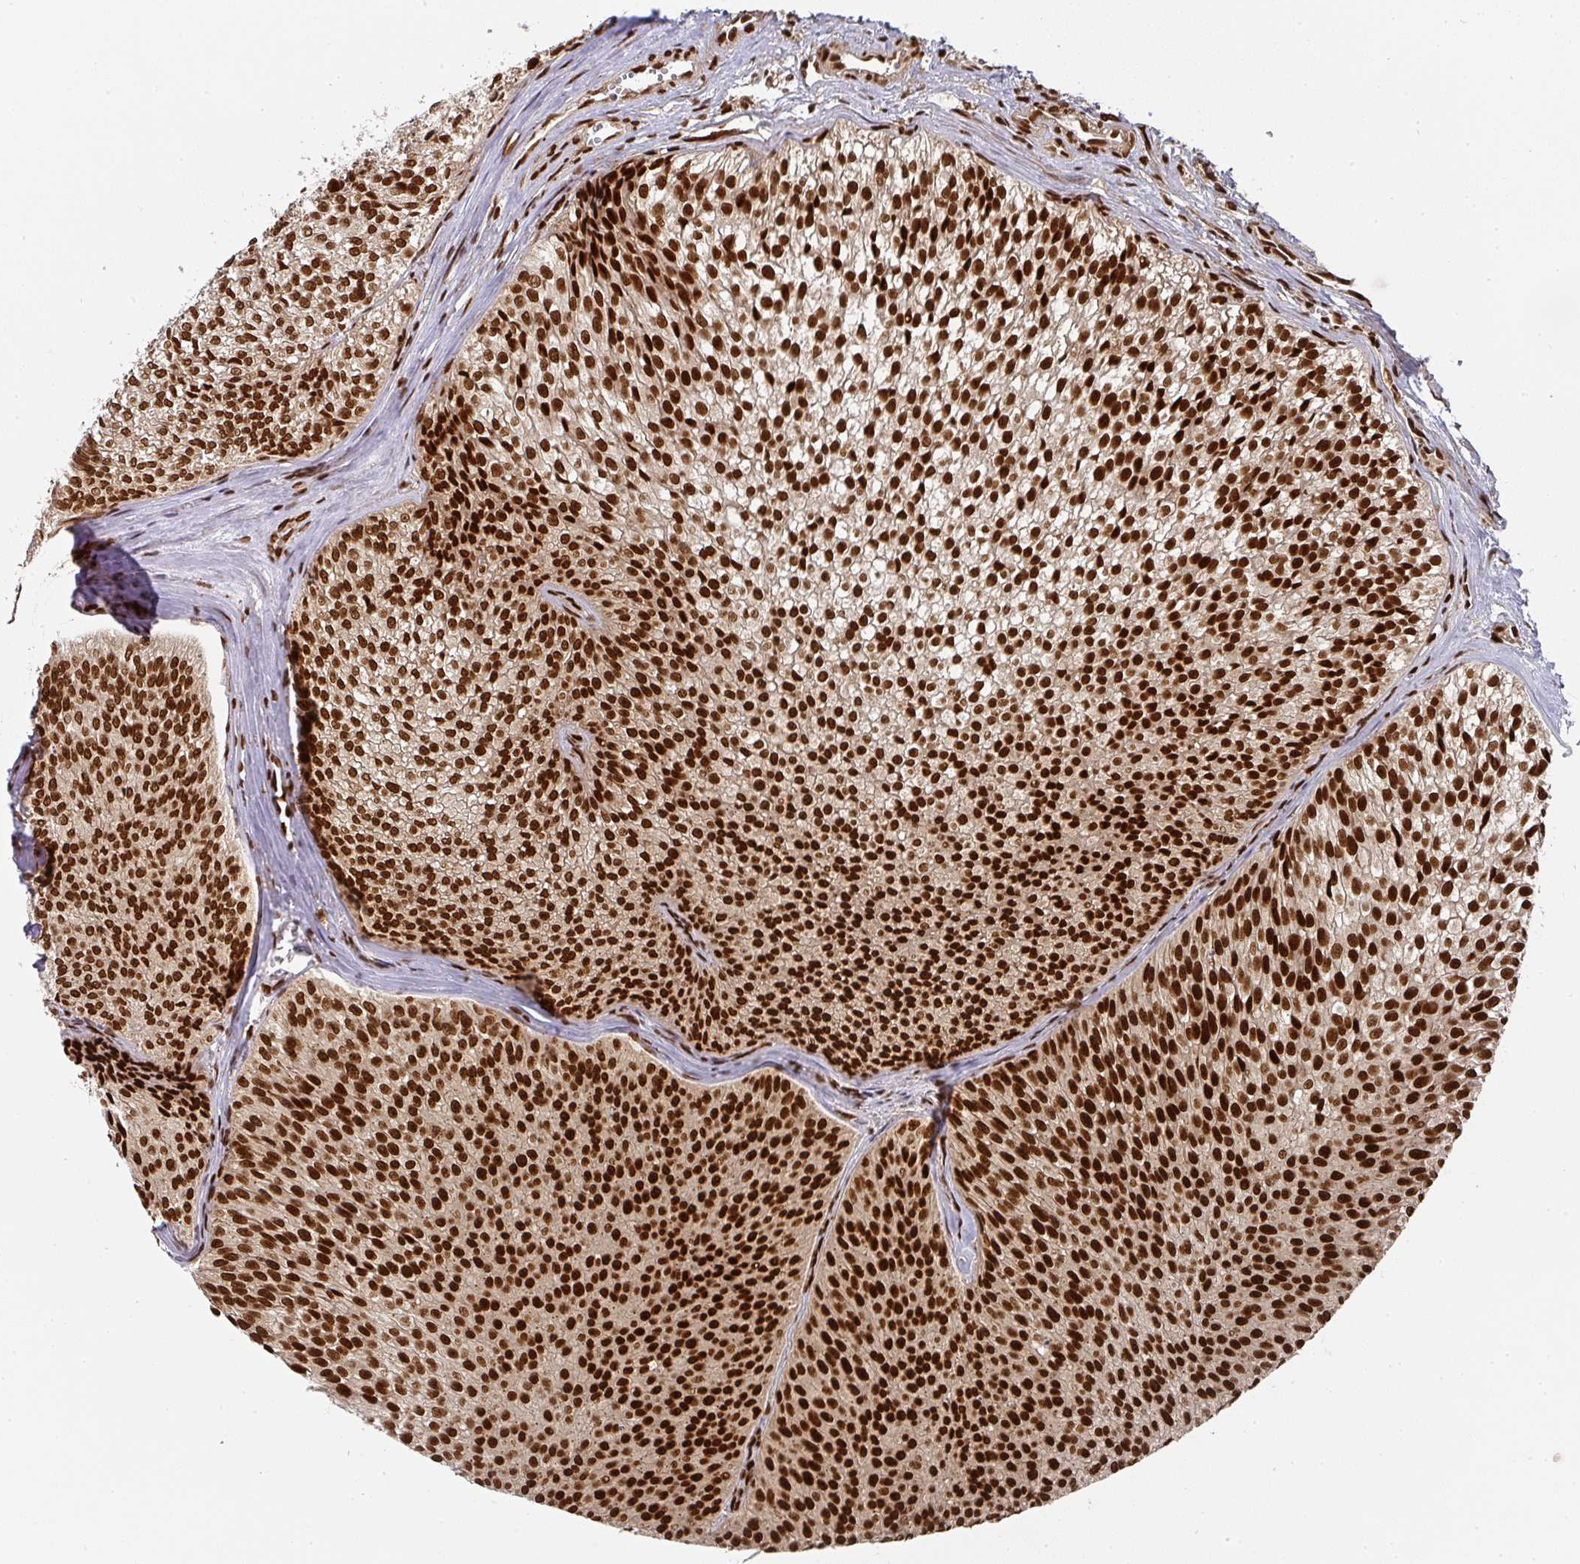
{"staining": {"intensity": "strong", "quantity": ">75%", "location": "nuclear"}, "tissue": "urothelial cancer", "cell_type": "Tumor cells", "image_type": "cancer", "snomed": [{"axis": "morphology", "description": "Urothelial carcinoma, Low grade"}, {"axis": "topography", "description": "Urinary bladder"}], "caption": "This histopathology image displays immunohistochemistry (IHC) staining of human urothelial cancer, with high strong nuclear expression in about >75% of tumor cells.", "gene": "DIDO1", "patient": {"sex": "male", "age": 91}}